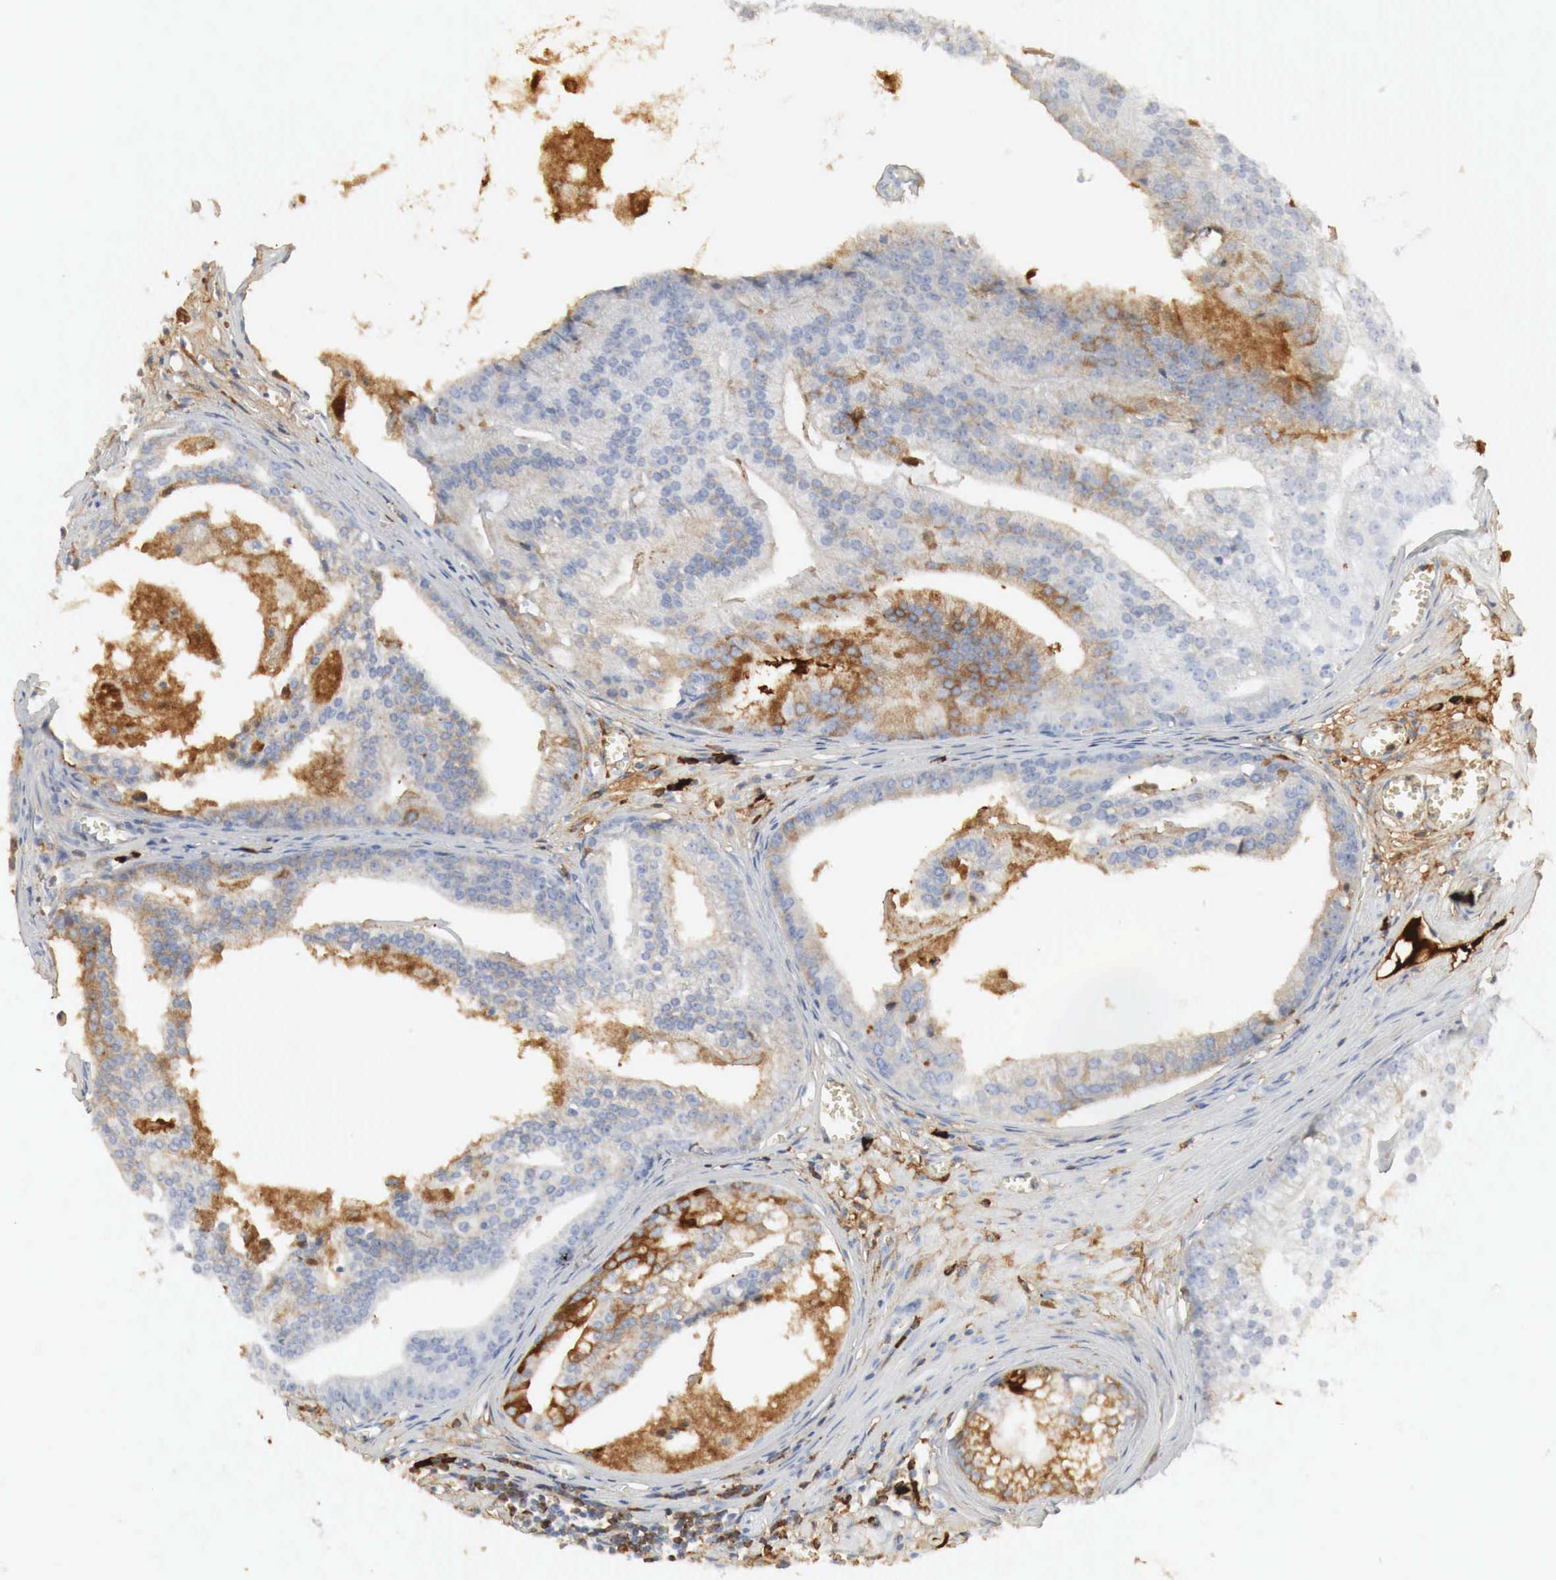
{"staining": {"intensity": "negative", "quantity": "none", "location": "none"}, "tissue": "prostate cancer", "cell_type": "Tumor cells", "image_type": "cancer", "snomed": [{"axis": "morphology", "description": "Adenocarcinoma, High grade"}, {"axis": "topography", "description": "Prostate"}], "caption": "Immunohistochemistry (IHC) of human prostate cancer (adenocarcinoma (high-grade)) displays no positivity in tumor cells. (DAB immunohistochemistry with hematoxylin counter stain).", "gene": "IGLC3", "patient": {"sex": "male", "age": 56}}